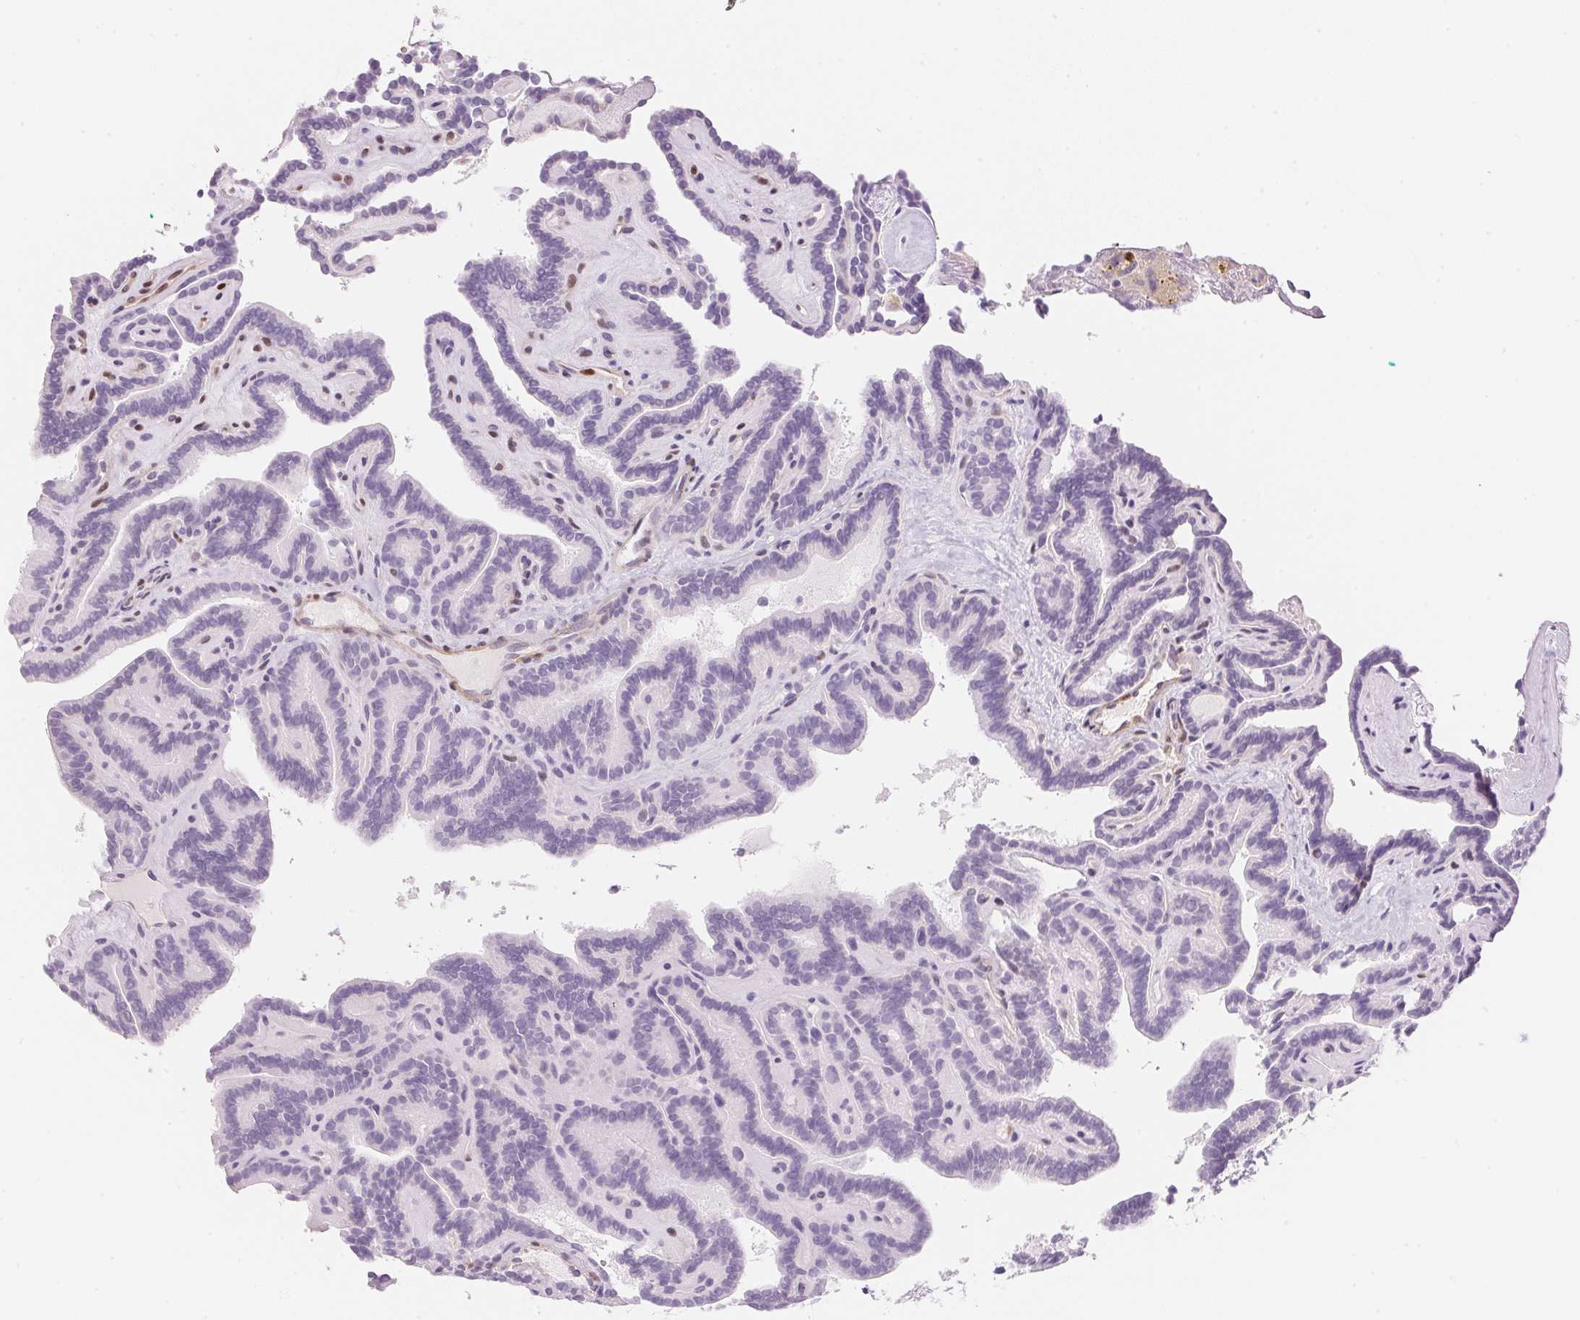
{"staining": {"intensity": "negative", "quantity": "none", "location": "none"}, "tissue": "thyroid cancer", "cell_type": "Tumor cells", "image_type": "cancer", "snomed": [{"axis": "morphology", "description": "Papillary adenocarcinoma, NOS"}, {"axis": "topography", "description": "Thyroid gland"}], "caption": "Immunohistochemical staining of human thyroid cancer displays no significant expression in tumor cells.", "gene": "SMTN", "patient": {"sex": "female", "age": 21}}